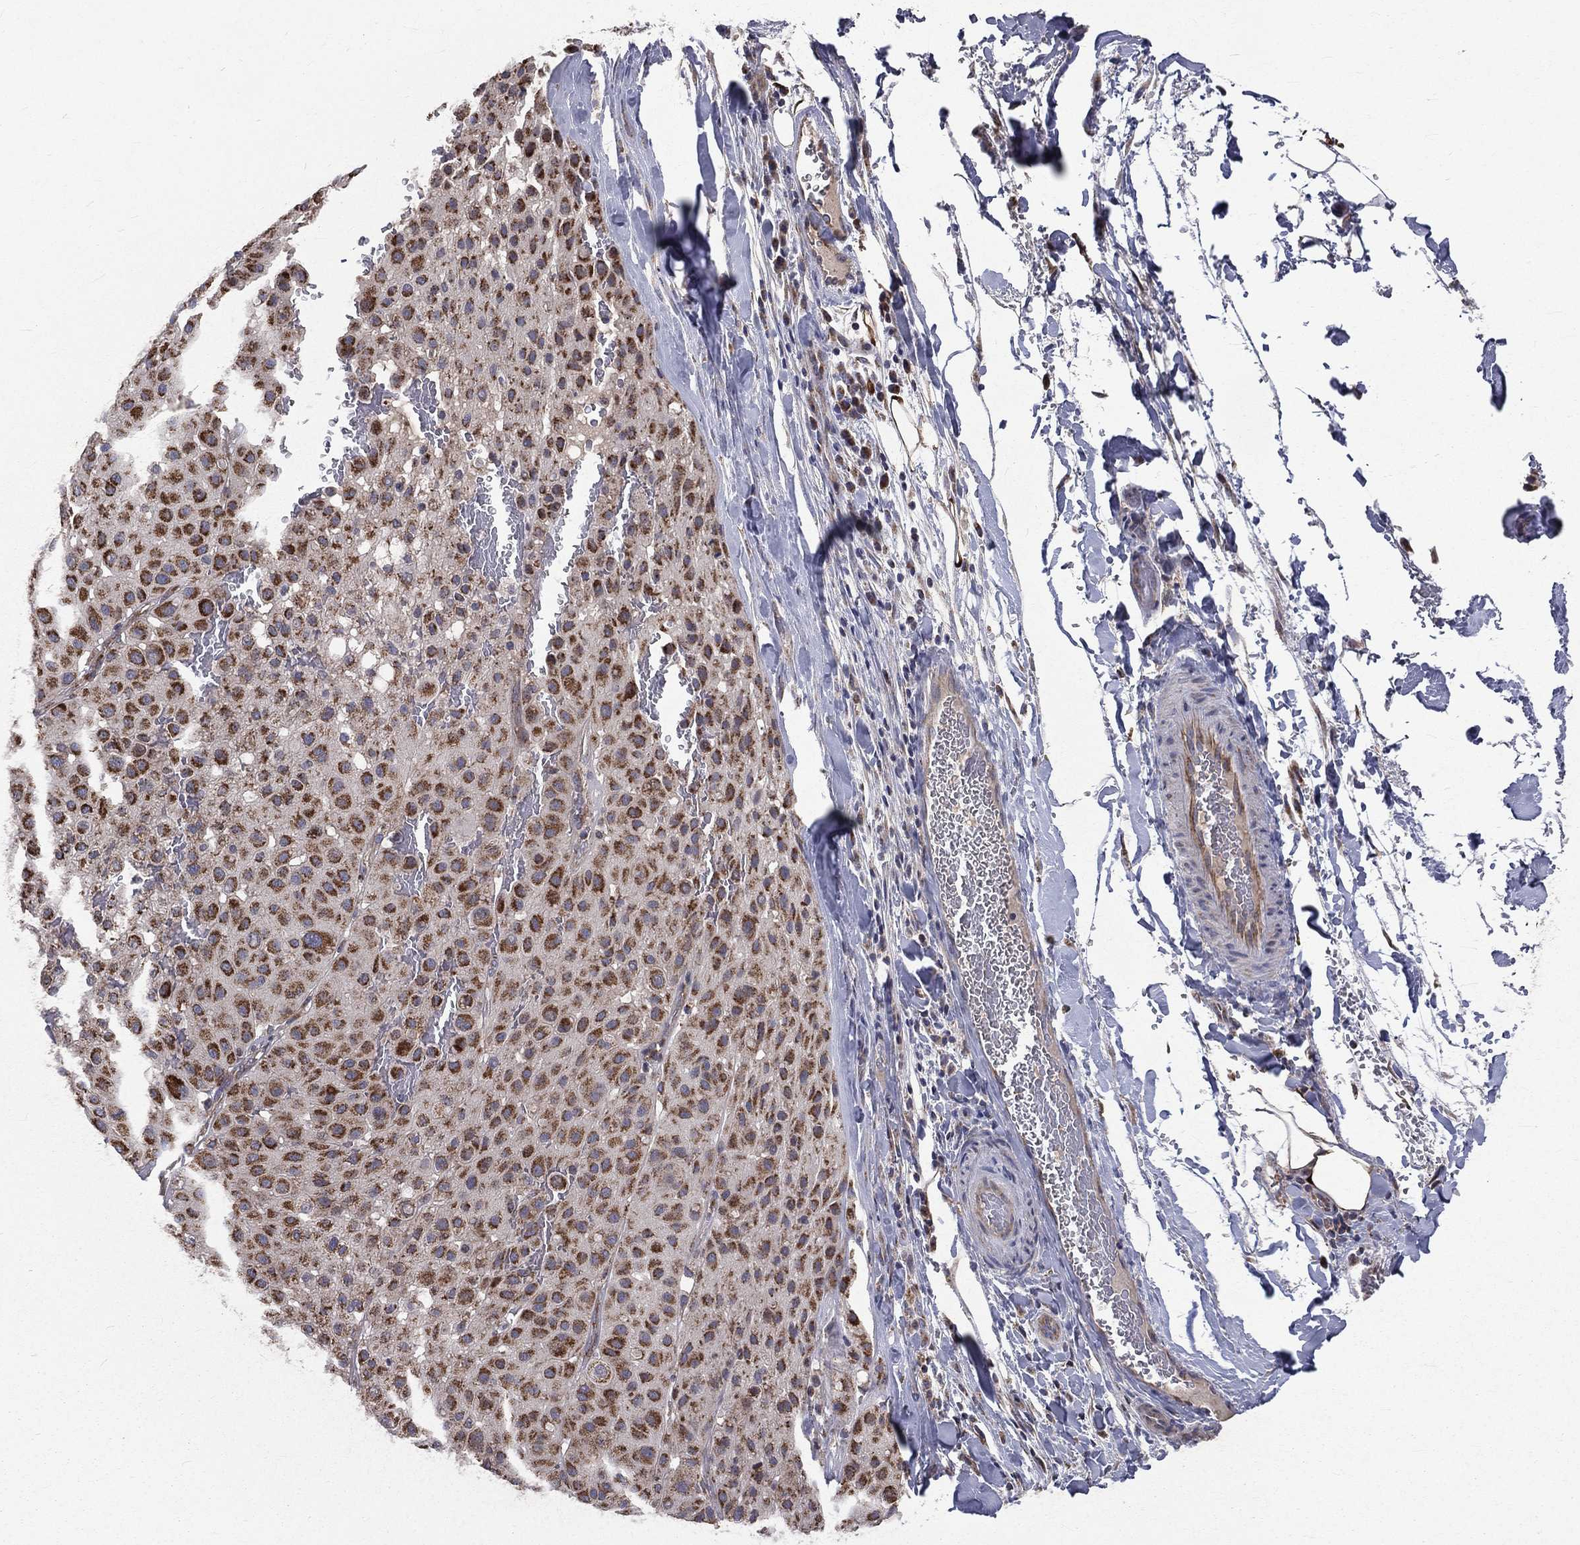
{"staining": {"intensity": "strong", "quantity": ">75%", "location": "cytoplasmic/membranous"}, "tissue": "melanoma", "cell_type": "Tumor cells", "image_type": "cancer", "snomed": [{"axis": "morphology", "description": "Malignant melanoma, Metastatic site"}, {"axis": "topography", "description": "Smooth muscle"}], "caption": "Melanoma stained with immunohistochemistry demonstrates strong cytoplasmic/membranous expression in about >75% of tumor cells.", "gene": "GPD1", "patient": {"sex": "male", "age": 41}}